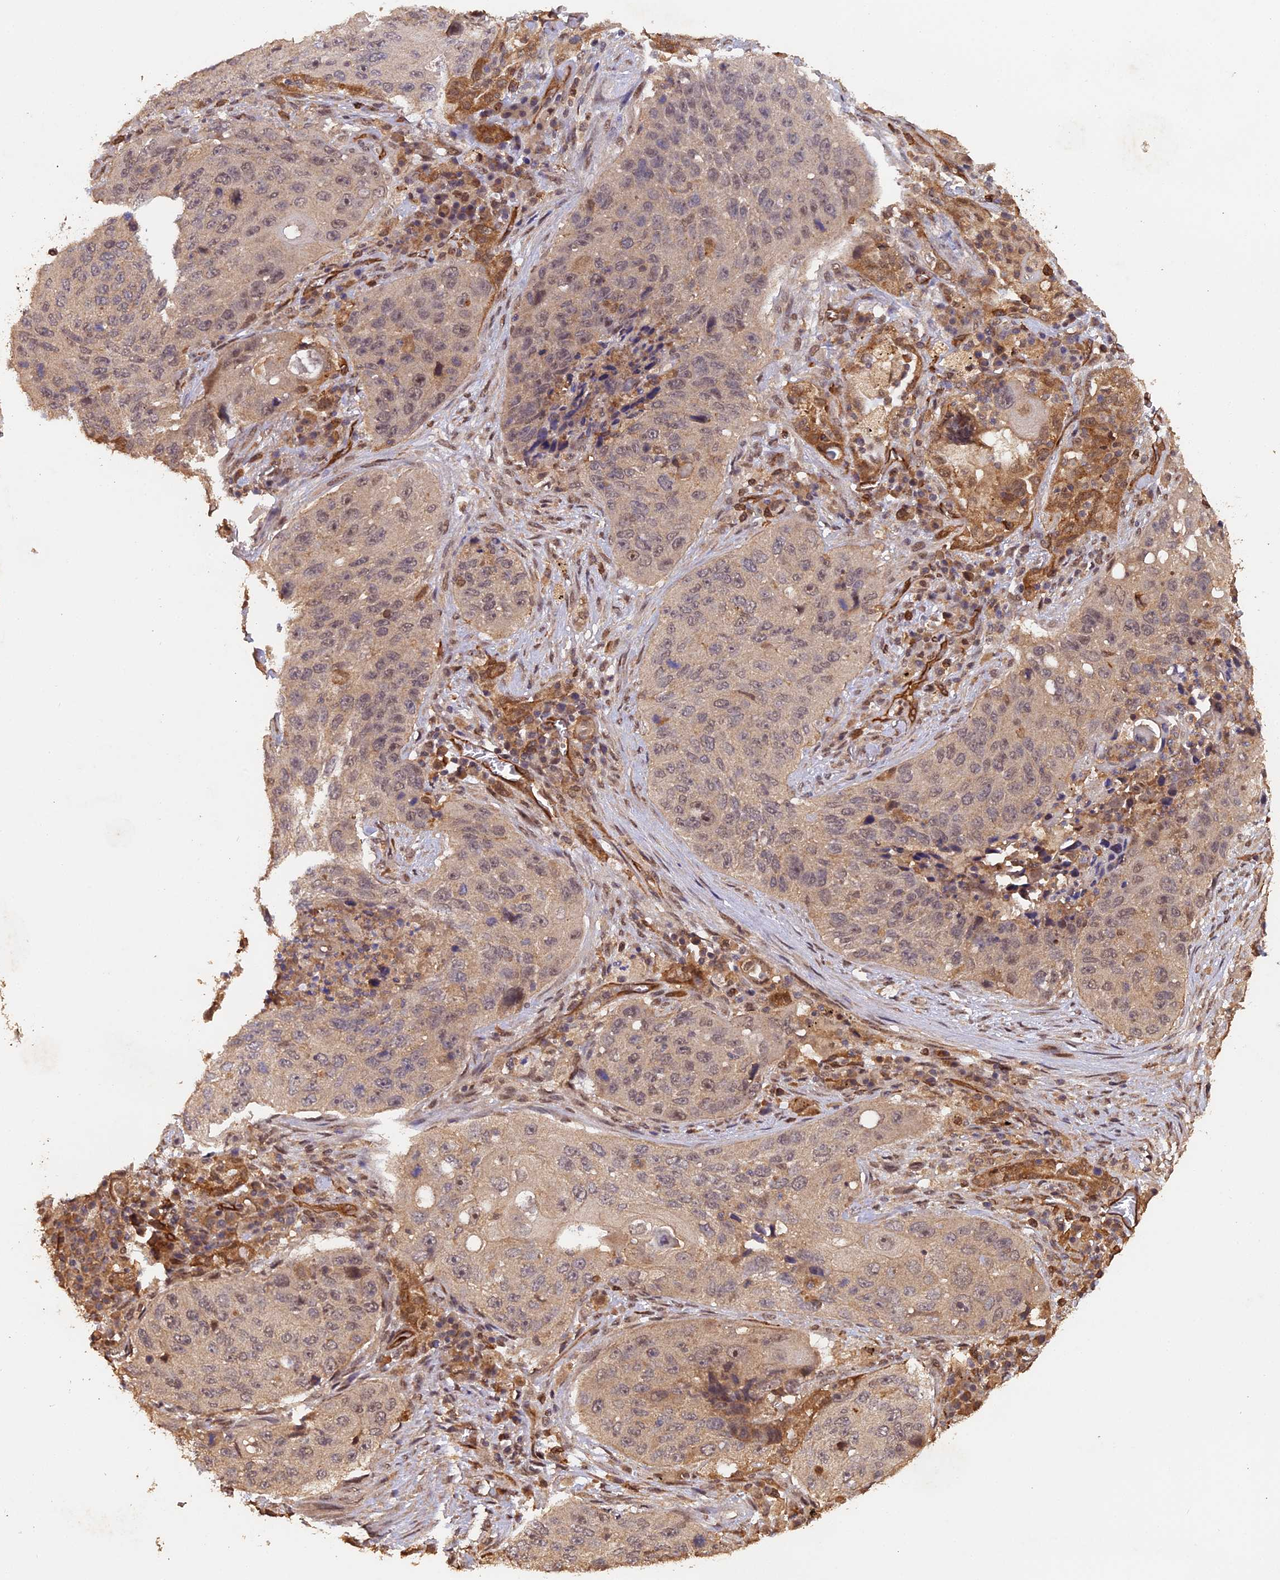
{"staining": {"intensity": "weak", "quantity": "25%-75%", "location": "cytoplasmic/membranous,nuclear"}, "tissue": "lung cancer", "cell_type": "Tumor cells", "image_type": "cancer", "snomed": [{"axis": "morphology", "description": "Squamous cell carcinoma, NOS"}, {"axis": "topography", "description": "Lung"}], "caption": "Lung cancer (squamous cell carcinoma) stained with immunohistochemistry shows weak cytoplasmic/membranous and nuclear expression in approximately 25%-75% of tumor cells. Nuclei are stained in blue.", "gene": "RALGAPA2", "patient": {"sex": "female", "age": 63}}